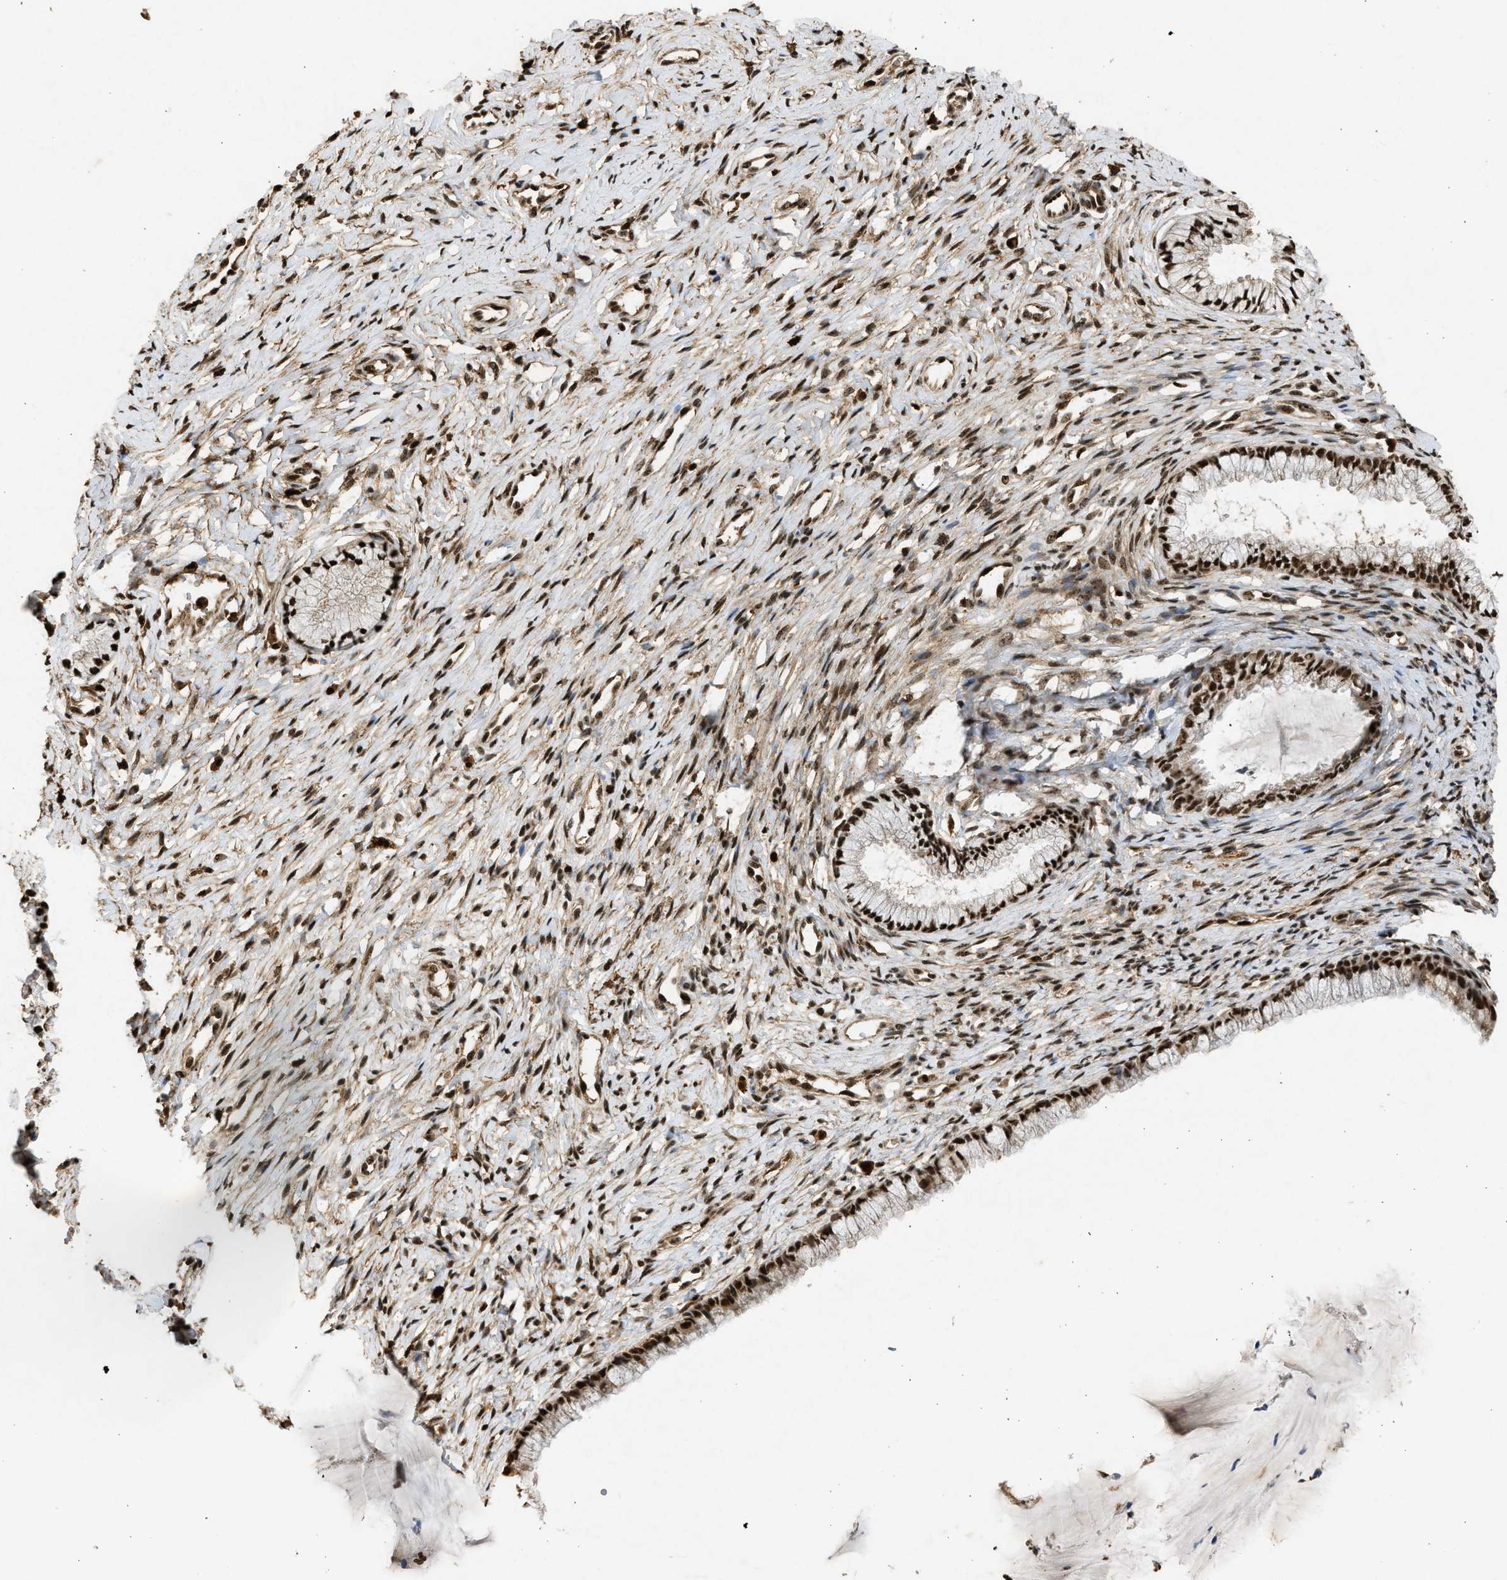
{"staining": {"intensity": "strong", "quantity": ">75%", "location": "nuclear"}, "tissue": "cervix", "cell_type": "Glandular cells", "image_type": "normal", "snomed": [{"axis": "morphology", "description": "Normal tissue, NOS"}, {"axis": "topography", "description": "Cervix"}], "caption": "Protein staining of normal cervix displays strong nuclear staining in approximately >75% of glandular cells. Immunohistochemistry (ihc) stains the protein of interest in brown and the nuclei are stained blue.", "gene": "TFDP2", "patient": {"sex": "female", "age": 77}}